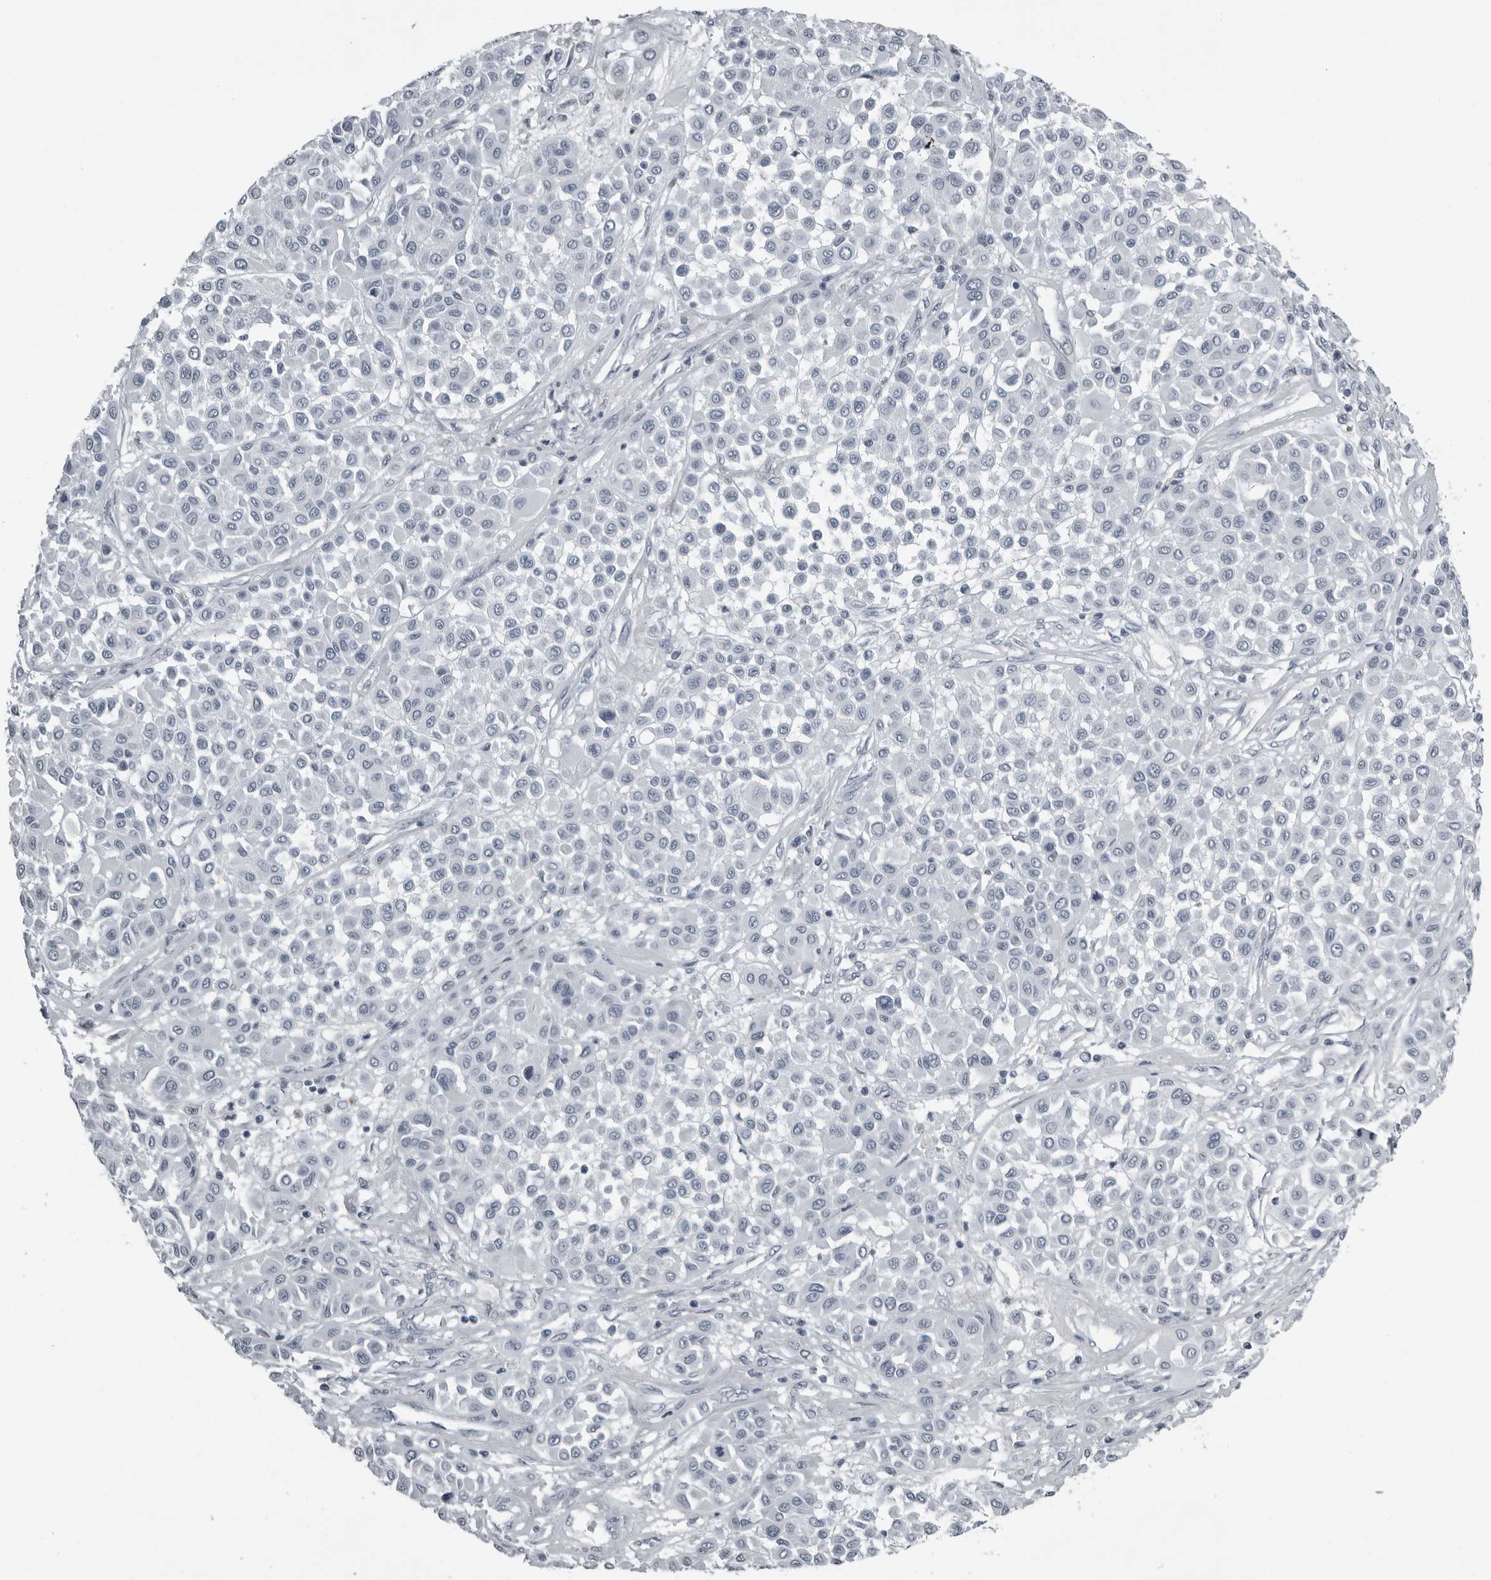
{"staining": {"intensity": "negative", "quantity": "none", "location": "none"}, "tissue": "melanoma", "cell_type": "Tumor cells", "image_type": "cancer", "snomed": [{"axis": "morphology", "description": "Malignant melanoma, Metastatic site"}, {"axis": "topography", "description": "Soft tissue"}], "caption": "IHC image of neoplastic tissue: malignant melanoma (metastatic site) stained with DAB shows no significant protein expression in tumor cells.", "gene": "RTCA", "patient": {"sex": "male", "age": 41}}